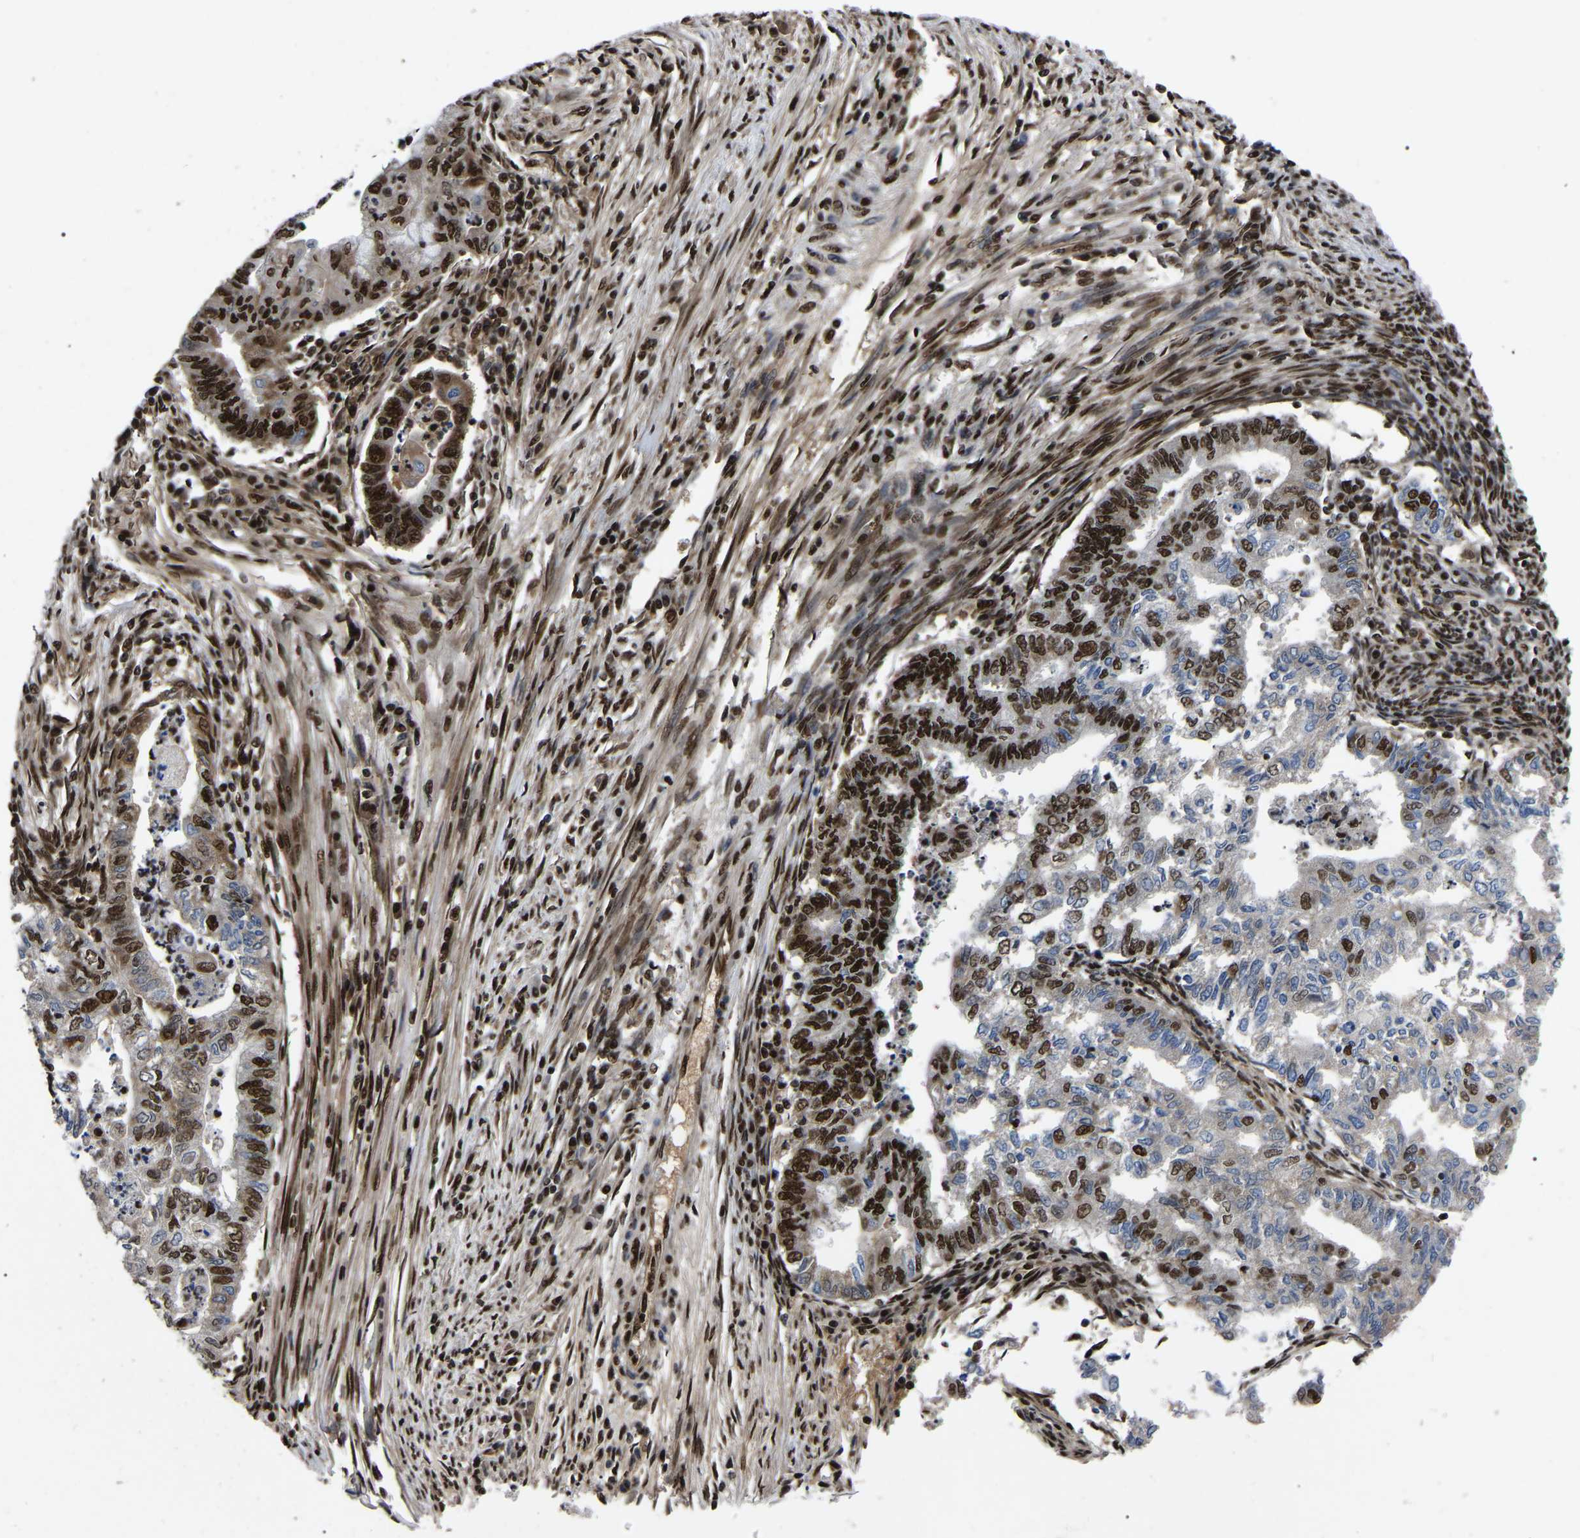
{"staining": {"intensity": "strong", "quantity": "25%-75%", "location": "nuclear"}, "tissue": "endometrial cancer", "cell_type": "Tumor cells", "image_type": "cancer", "snomed": [{"axis": "morphology", "description": "Polyp, NOS"}, {"axis": "morphology", "description": "Adenocarcinoma, NOS"}, {"axis": "morphology", "description": "Adenoma, NOS"}, {"axis": "topography", "description": "Endometrium"}], "caption": "Immunohistochemical staining of polyp (endometrial) exhibits high levels of strong nuclear expression in approximately 25%-75% of tumor cells.", "gene": "TRIM35", "patient": {"sex": "female", "age": 79}}